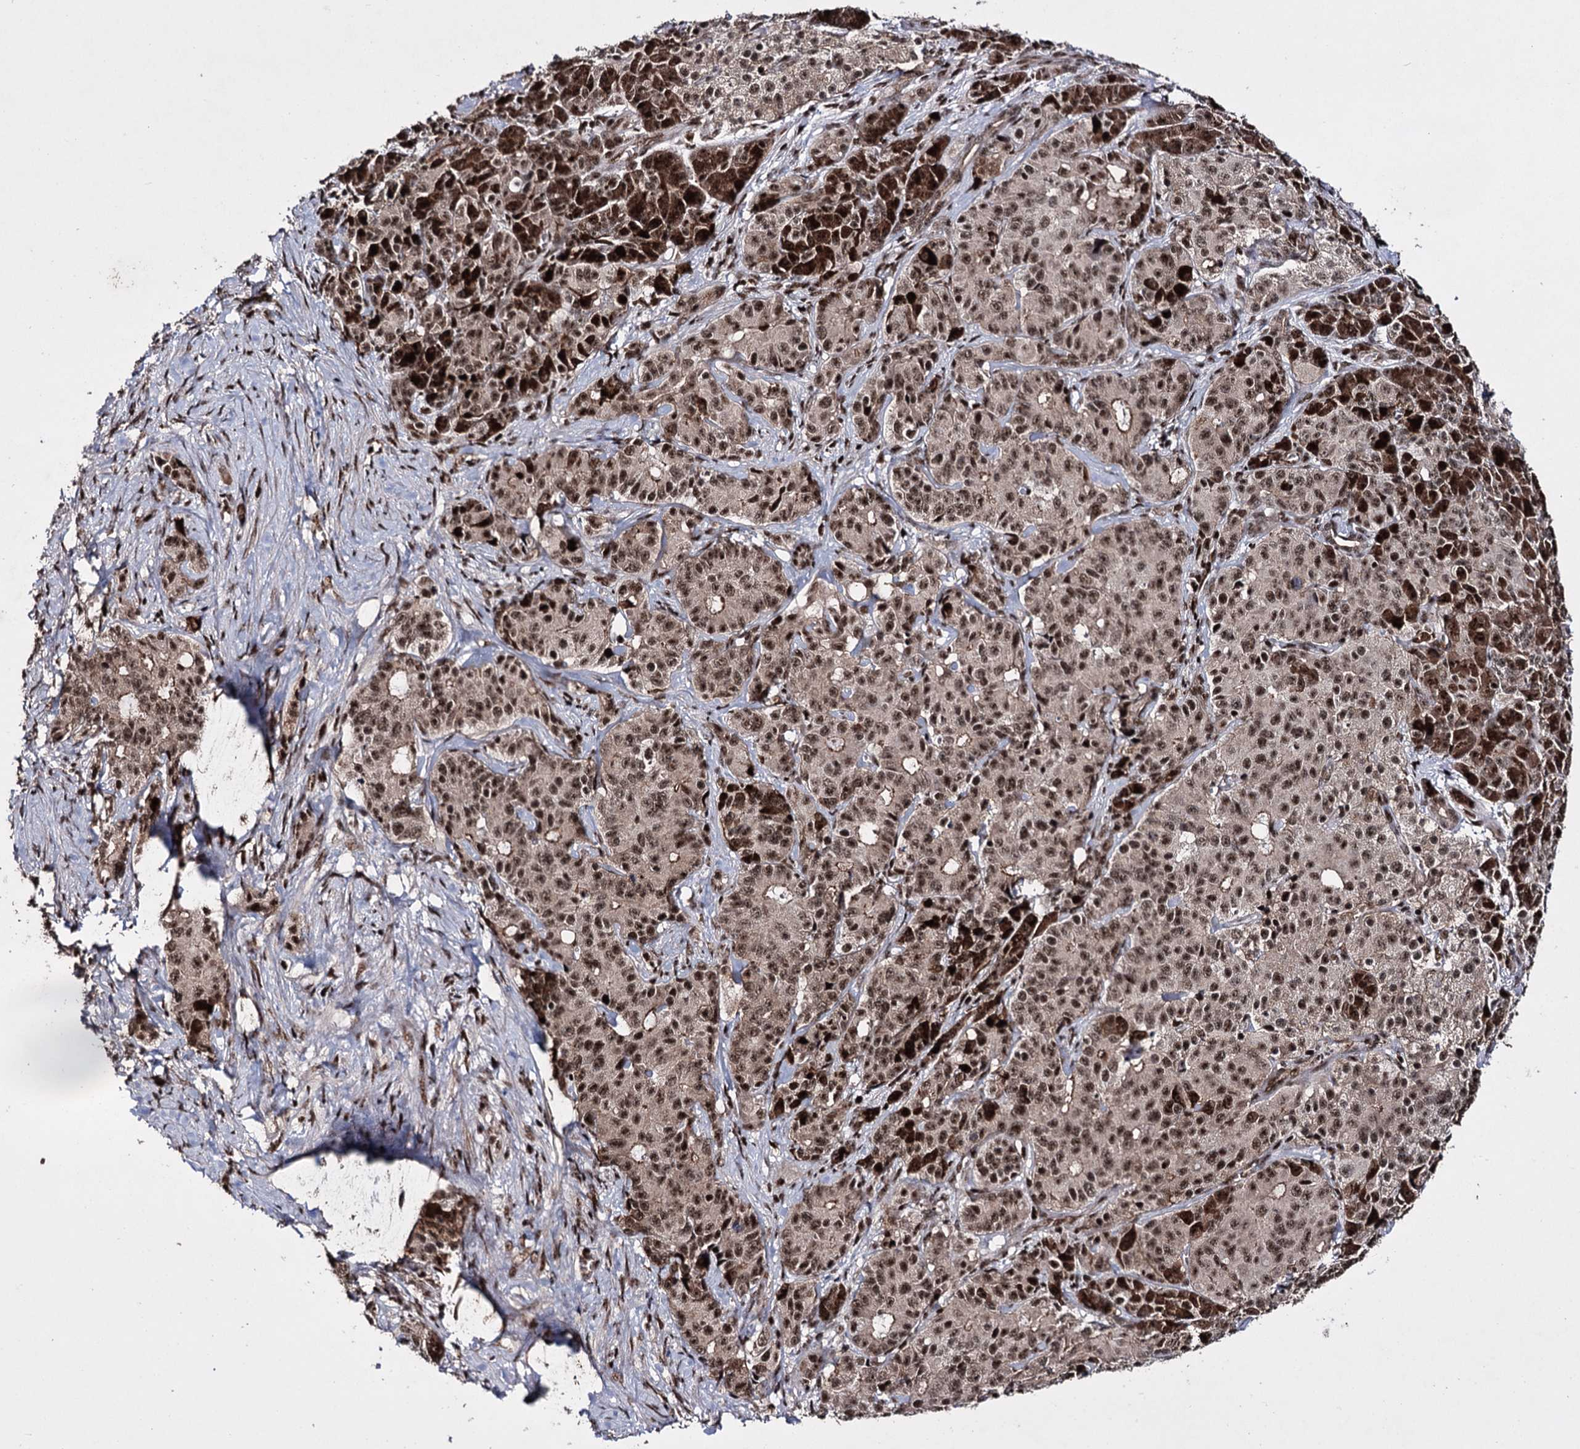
{"staining": {"intensity": "moderate", "quantity": ">75%", "location": "nuclear"}, "tissue": "pancreatic cancer", "cell_type": "Tumor cells", "image_type": "cancer", "snomed": [{"axis": "morphology", "description": "Adenocarcinoma, NOS"}, {"axis": "topography", "description": "Pancreas"}], "caption": "A brown stain shows moderate nuclear staining of a protein in pancreatic cancer tumor cells. (brown staining indicates protein expression, while blue staining denotes nuclei).", "gene": "PRPF40A", "patient": {"sex": "female", "age": 74}}